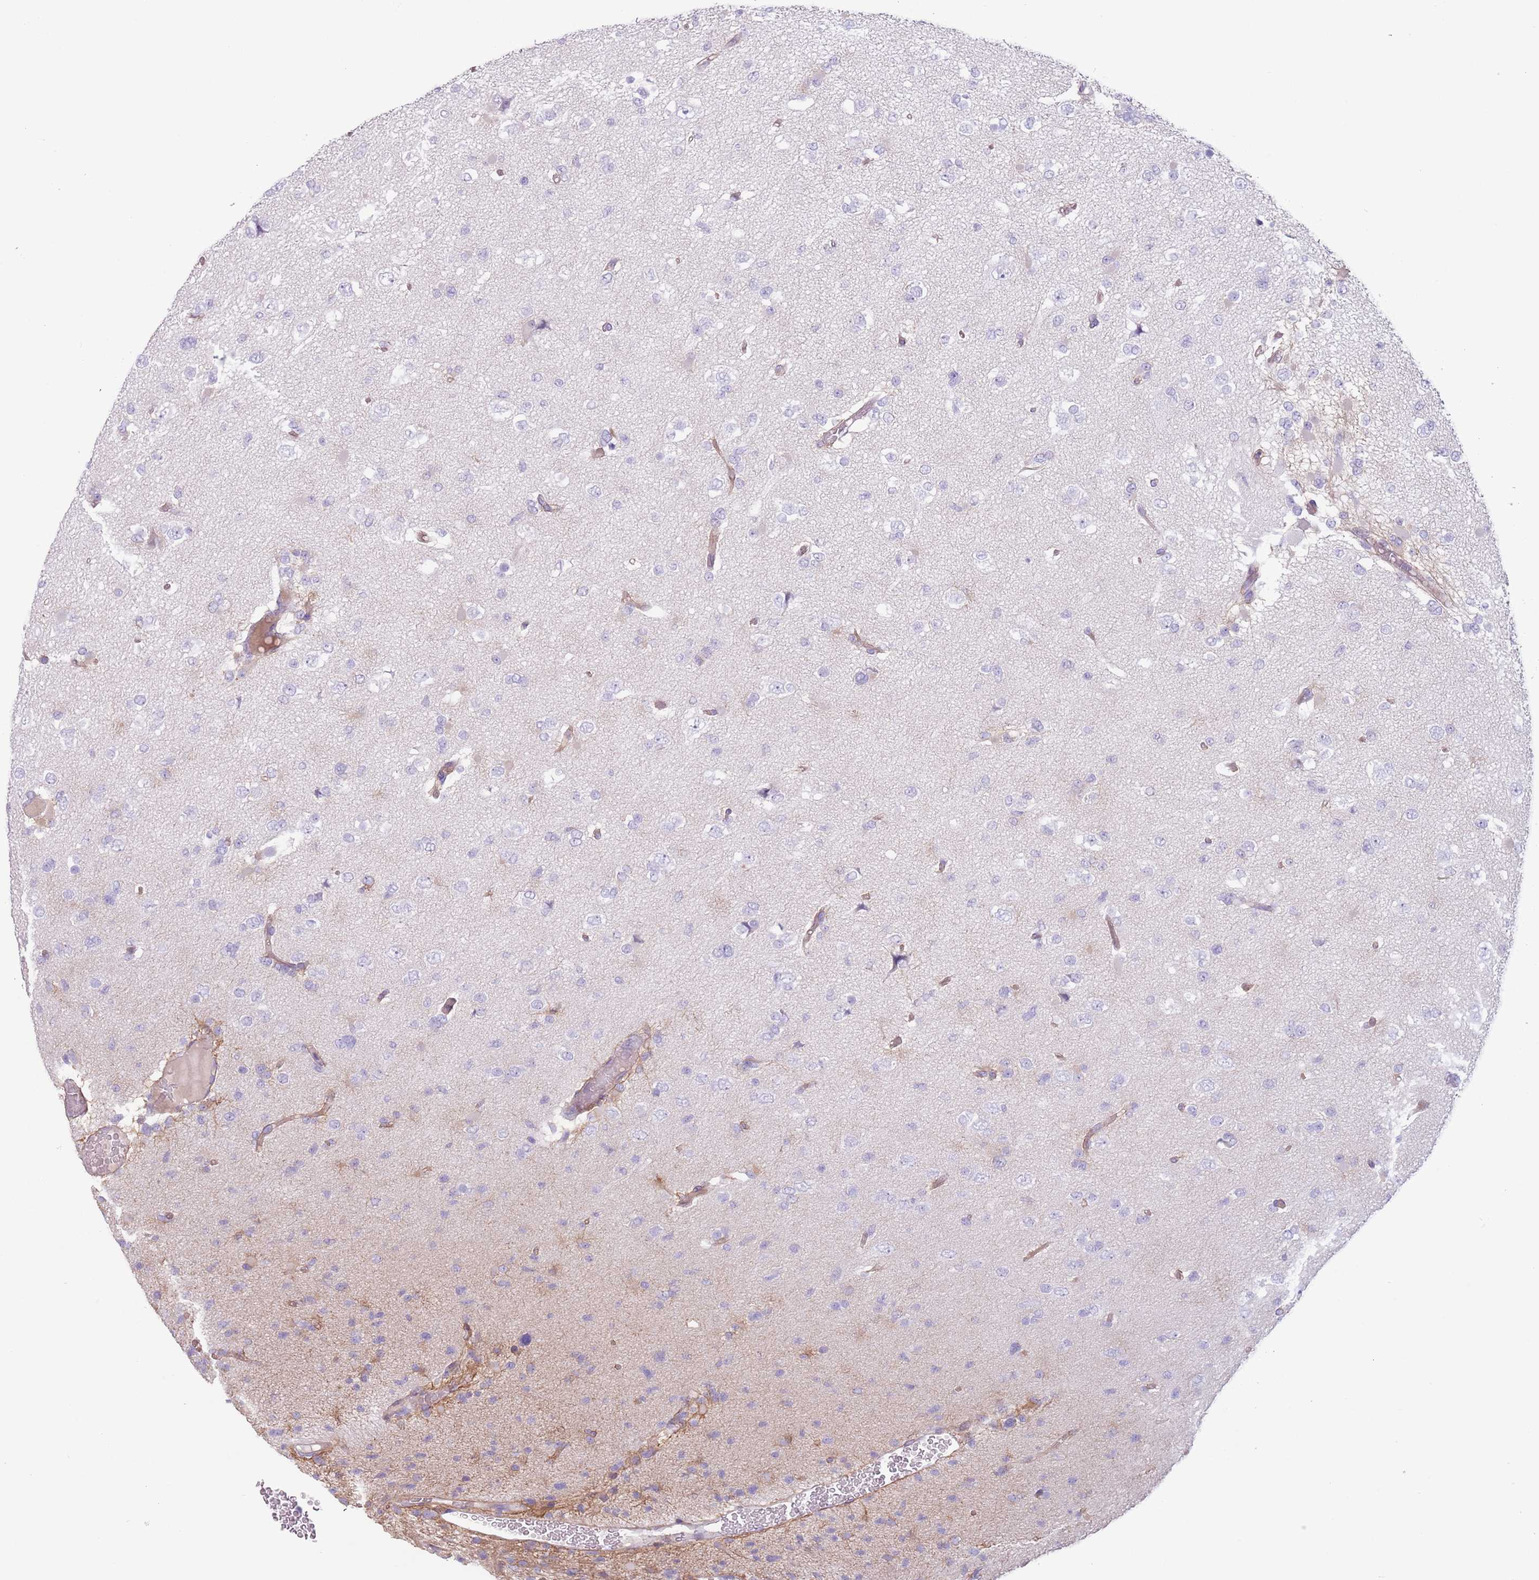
{"staining": {"intensity": "negative", "quantity": "none", "location": "none"}, "tissue": "glioma", "cell_type": "Tumor cells", "image_type": "cancer", "snomed": [{"axis": "morphology", "description": "Glioma, malignant, Low grade"}, {"axis": "topography", "description": "Brain"}], "caption": "Immunohistochemistry histopathology image of human low-grade glioma (malignant) stained for a protein (brown), which shows no expression in tumor cells.", "gene": "RBP3", "patient": {"sex": "female", "age": 22}}